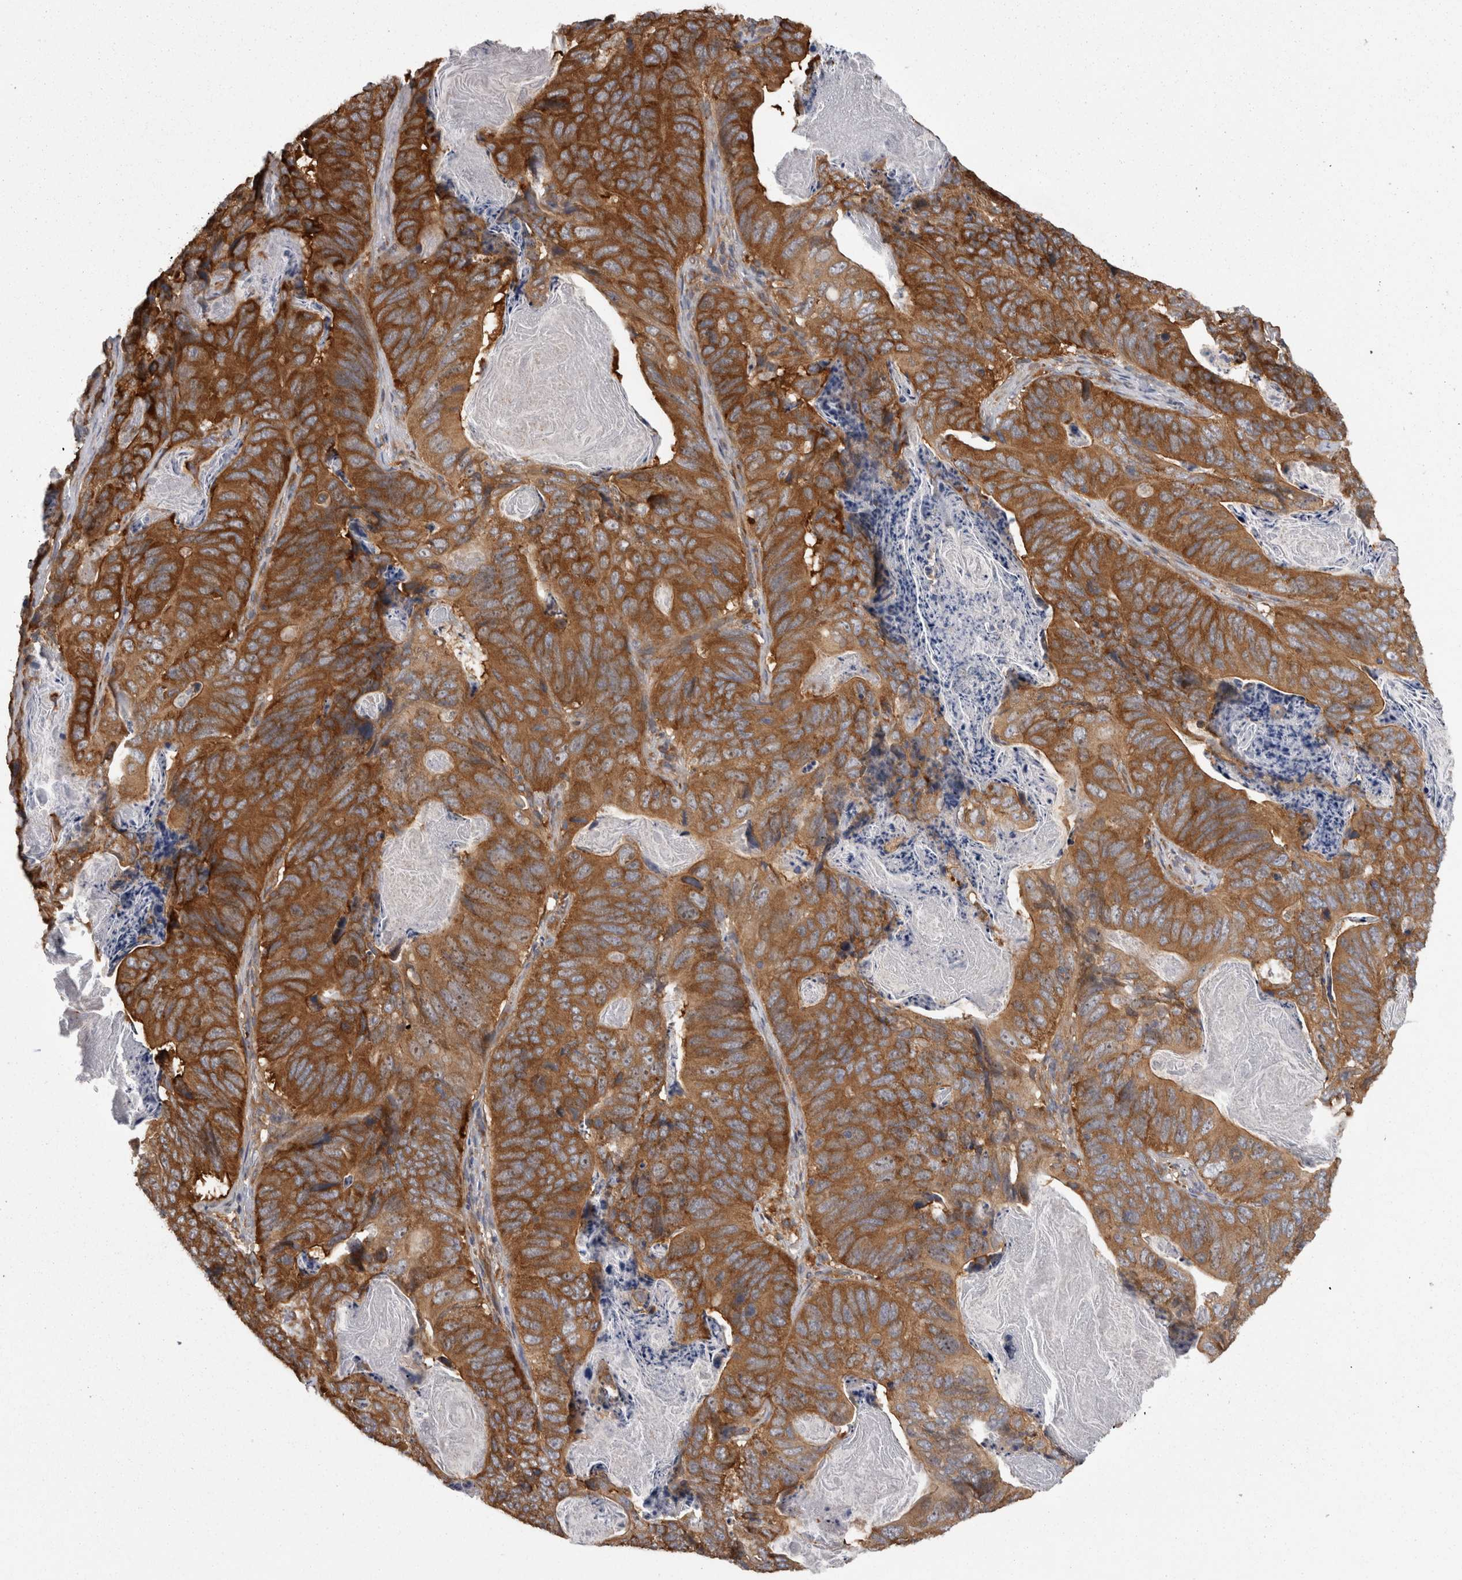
{"staining": {"intensity": "strong", "quantity": ">75%", "location": "cytoplasmic/membranous"}, "tissue": "stomach cancer", "cell_type": "Tumor cells", "image_type": "cancer", "snomed": [{"axis": "morphology", "description": "Normal tissue, NOS"}, {"axis": "morphology", "description": "Adenocarcinoma, NOS"}, {"axis": "topography", "description": "Stomach"}], "caption": "Immunohistochemical staining of human stomach cancer reveals strong cytoplasmic/membranous protein expression in approximately >75% of tumor cells.", "gene": "SMCR8", "patient": {"sex": "female", "age": 89}}